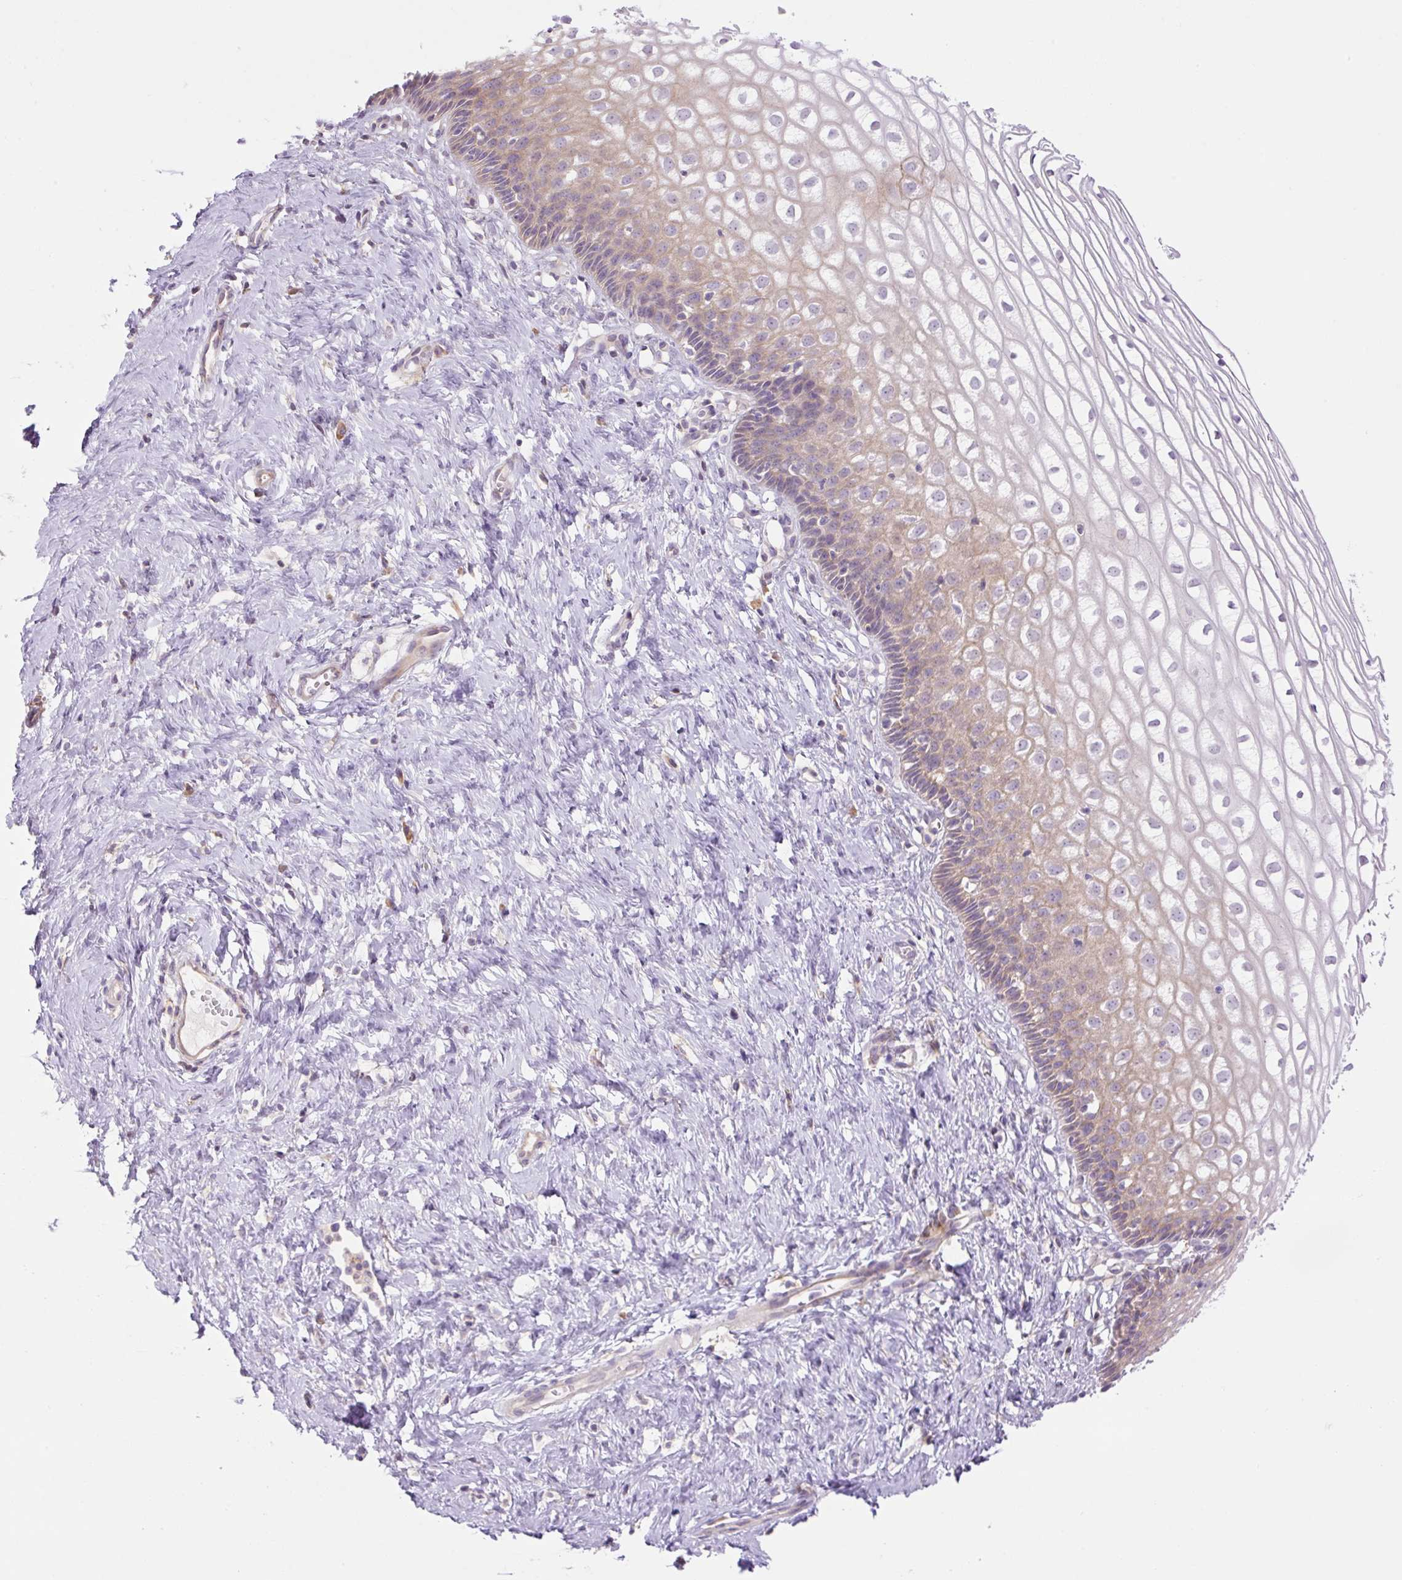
{"staining": {"intensity": "negative", "quantity": "none", "location": "none"}, "tissue": "cervix", "cell_type": "Glandular cells", "image_type": "normal", "snomed": [{"axis": "morphology", "description": "Normal tissue, NOS"}, {"axis": "topography", "description": "Cervix"}], "caption": "Immunohistochemistry micrograph of unremarkable human cervix stained for a protein (brown), which exhibits no positivity in glandular cells. Nuclei are stained in blue.", "gene": "GRID2", "patient": {"sex": "female", "age": 36}}